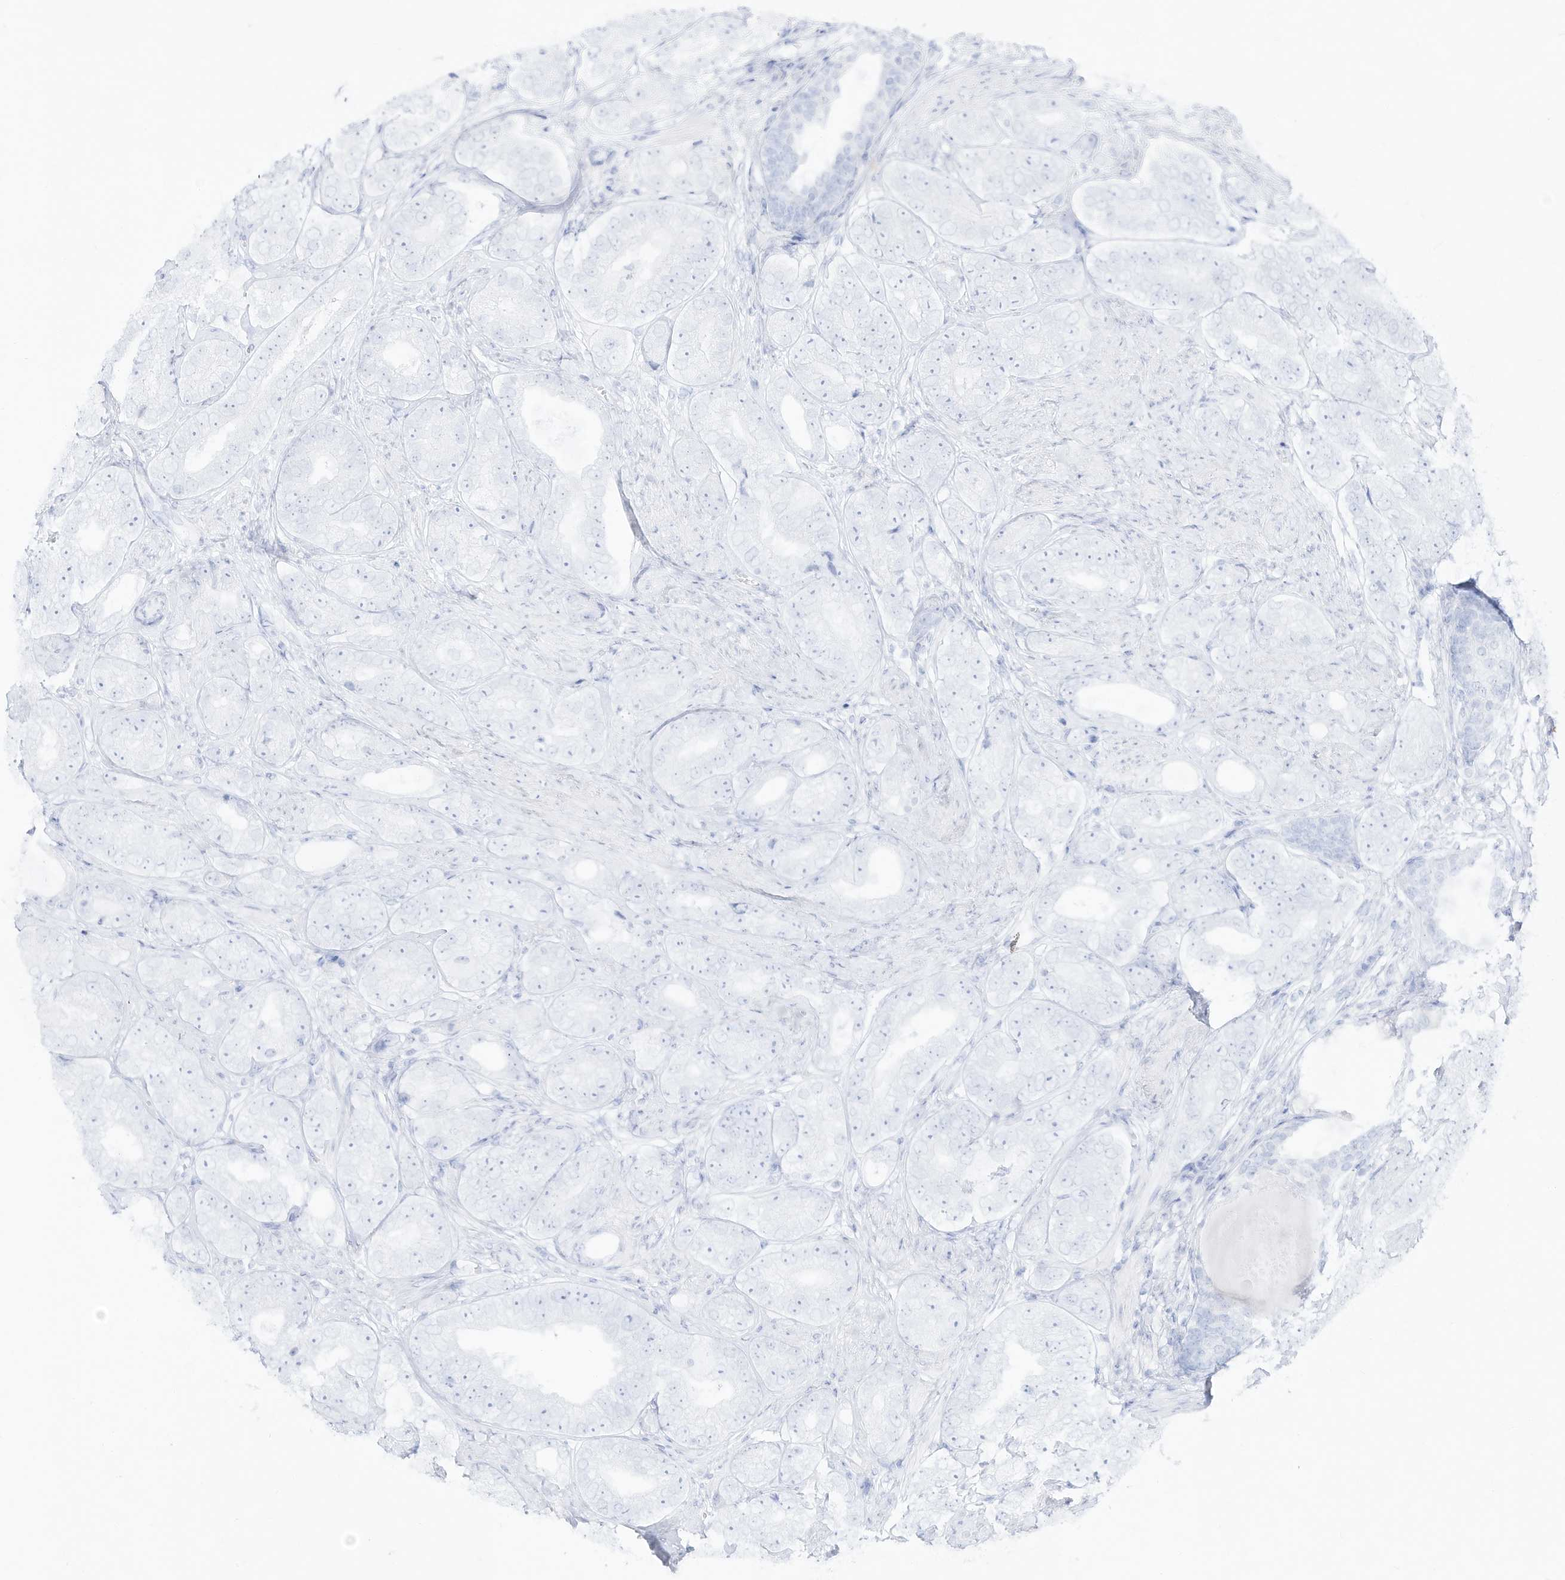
{"staining": {"intensity": "negative", "quantity": "none", "location": "none"}, "tissue": "prostate cancer", "cell_type": "Tumor cells", "image_type": "cancer", "snomed": [{"axis": "morphology", "description": "Adenocarcinoma, High grade"}, {"axis": "topography", "description": "Prostate"}], "caption": "A histopathology image of high-grade adenocarcinoma (prostate) stained for a protein displays no brown staining in tumor cells.", "gene": "DMKN", "patient": {"sex": "male", "age": 56}}